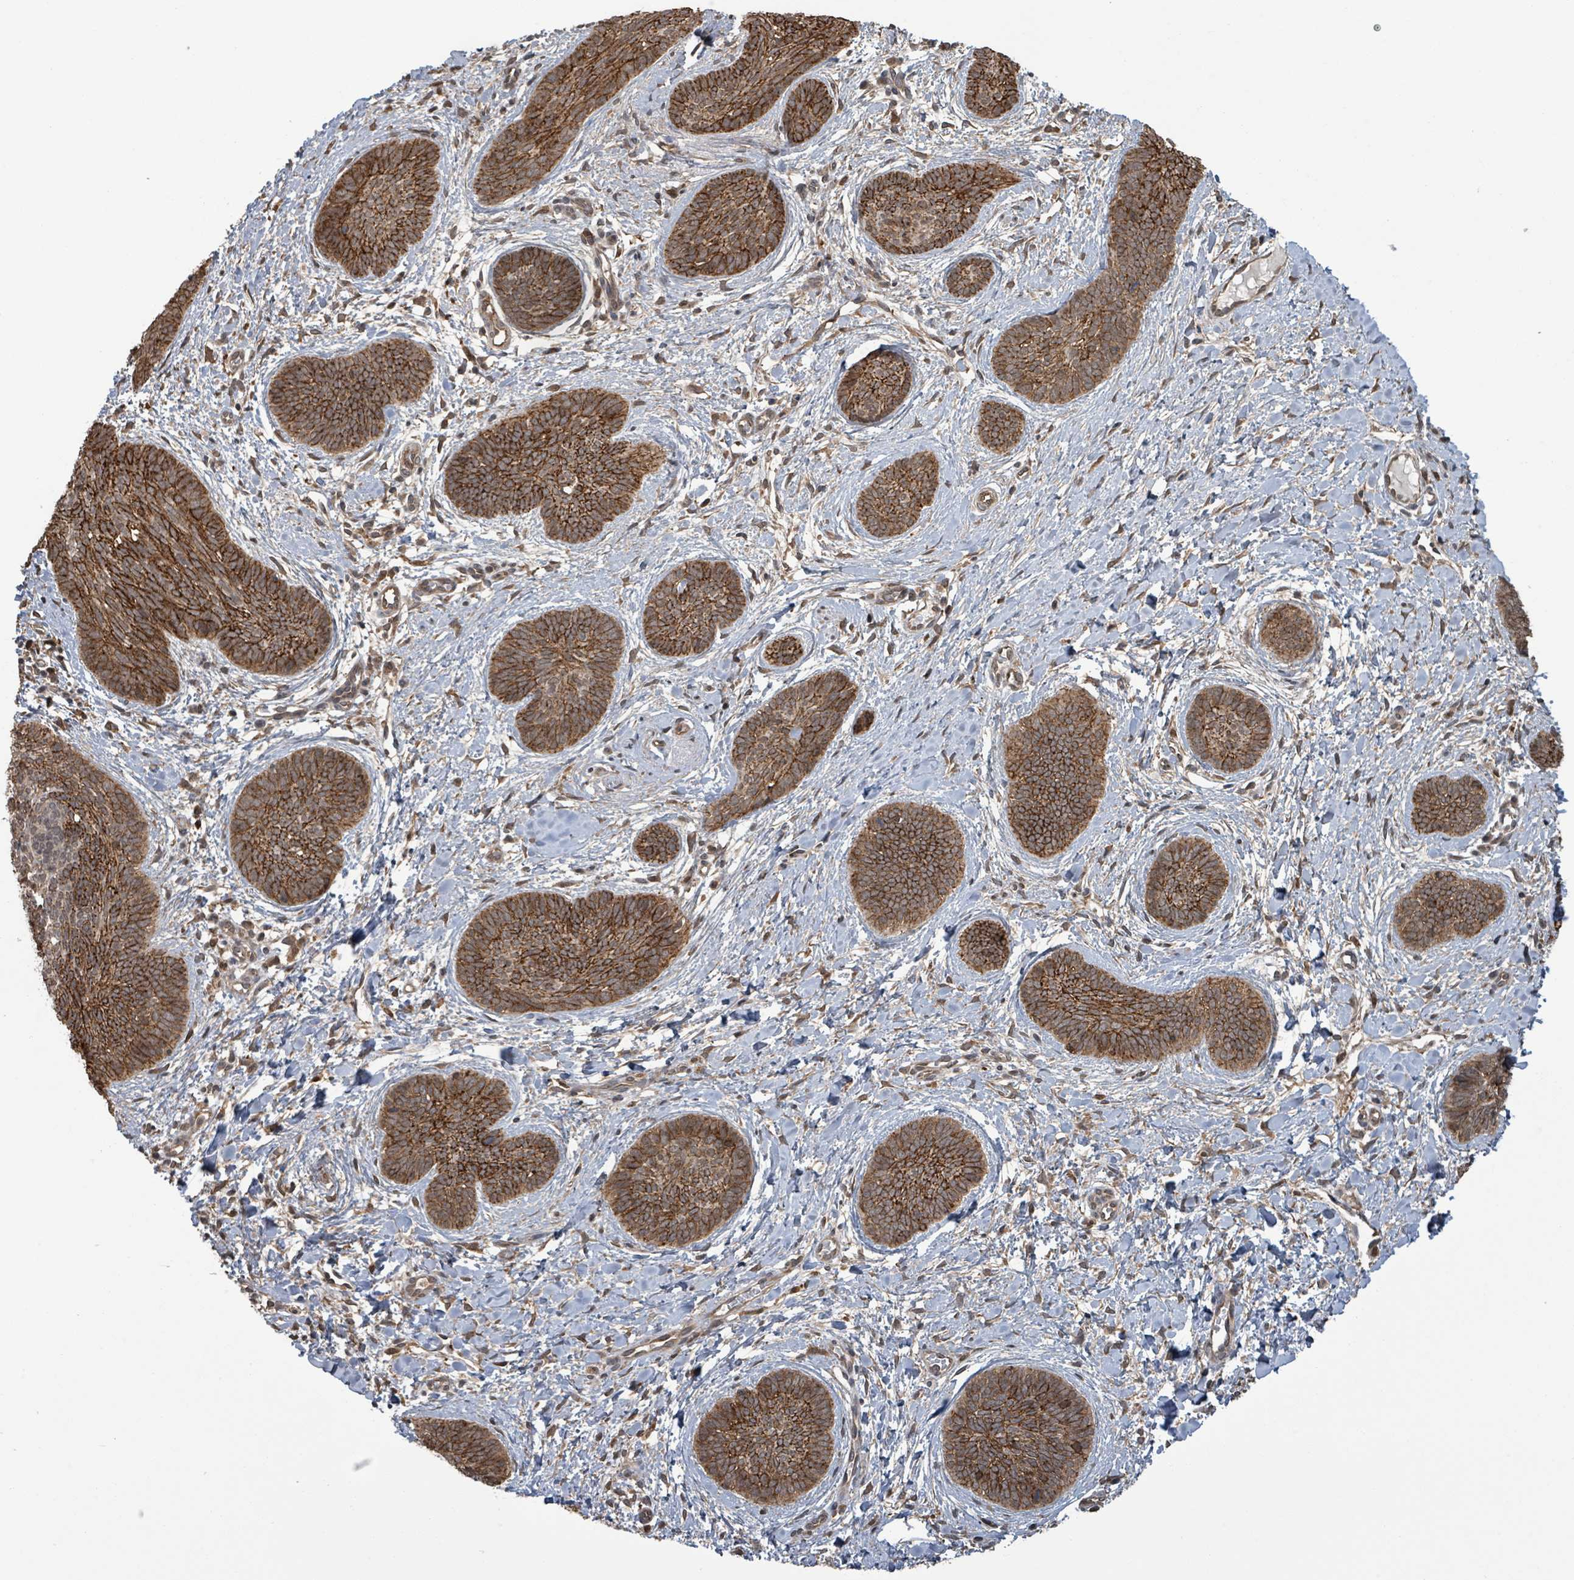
{"staining": {"intensity": "strong", "quantity": ">75%", "location": "cytoplasmic/membranous"}, "tissue": "skin cancer", "cell_type": "Tumor cells", "image_type": "cancer", "snomed": [{"axis": "morphology", "description": "Basal cell carcinoma"}, {"axis": "topography", "description": "Skin"}], "caption": "A histopathology image of human skin cancer (basal cell carcinoma) stained for a protein displays strong cytoplasmic/membranous brown staining in tumor cells.", "gene": "KLC1", "patient": {"sex": "female", "age": 81}}